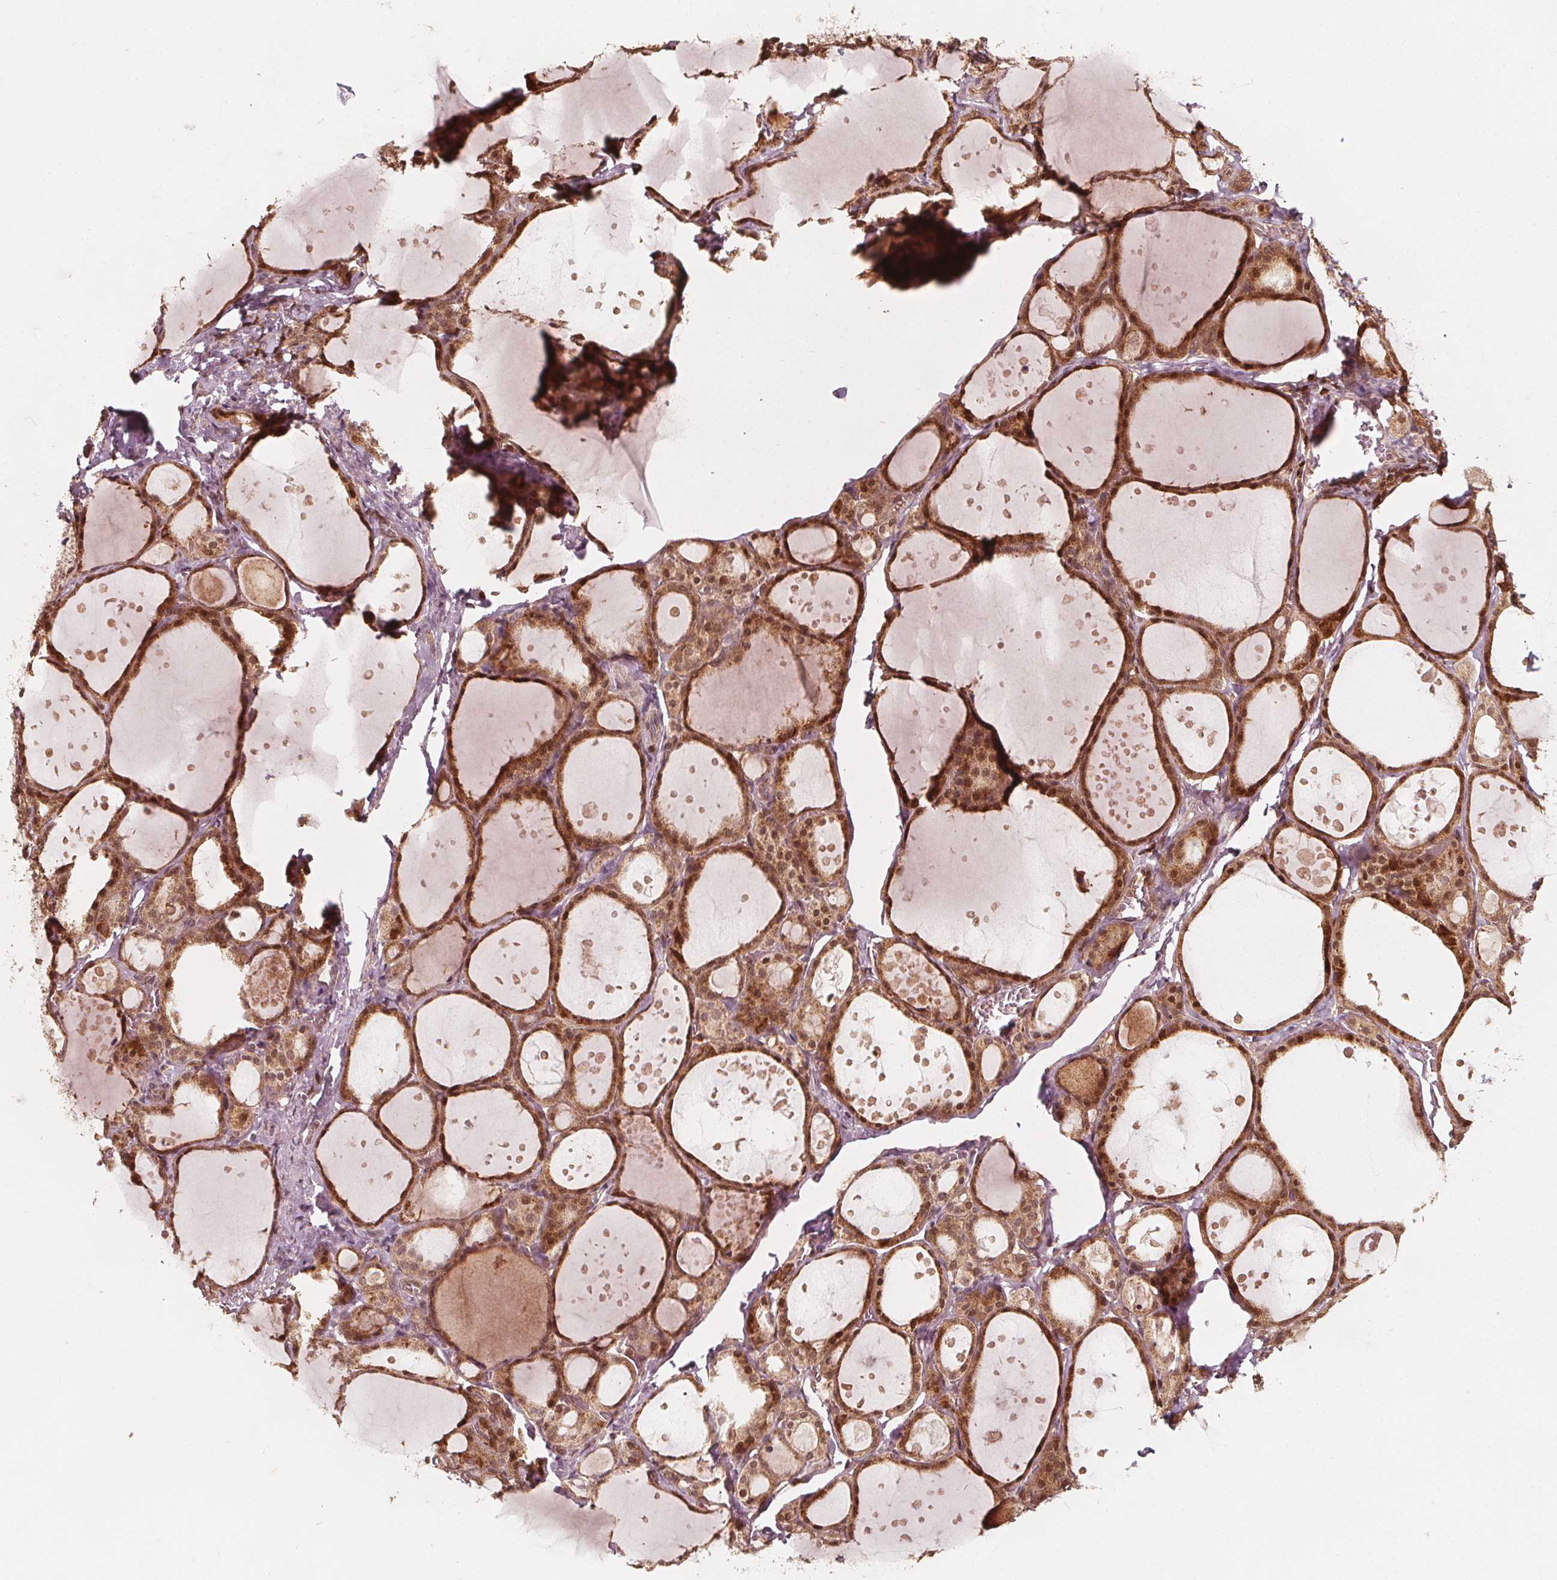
{"staining": {"intensity": "moderate", "quantity": ">75%", "location": "cytoplasmic/membranous"}, "tissue": "thyroid gland", "cell_type": "Glandular cells", "image_type": "normal", "snomed": [{"axis": "morphology", "description": "Normal tissue, NOS"}, {"axis": "topography", "description": "Thyroid gland"}], "caption": "Thyroid gland stained with immunohistochemistry (IHC) demonstrates moderate cytoplasmic/membranous positivity in approximately >75% of glandular cells. (DAB (3,3'-diaminobenzidine) IHC, brown staining for protein, blue staining for nuclei).", "gene": "AIP", "patient": {"sex": "male", "age": 68}}